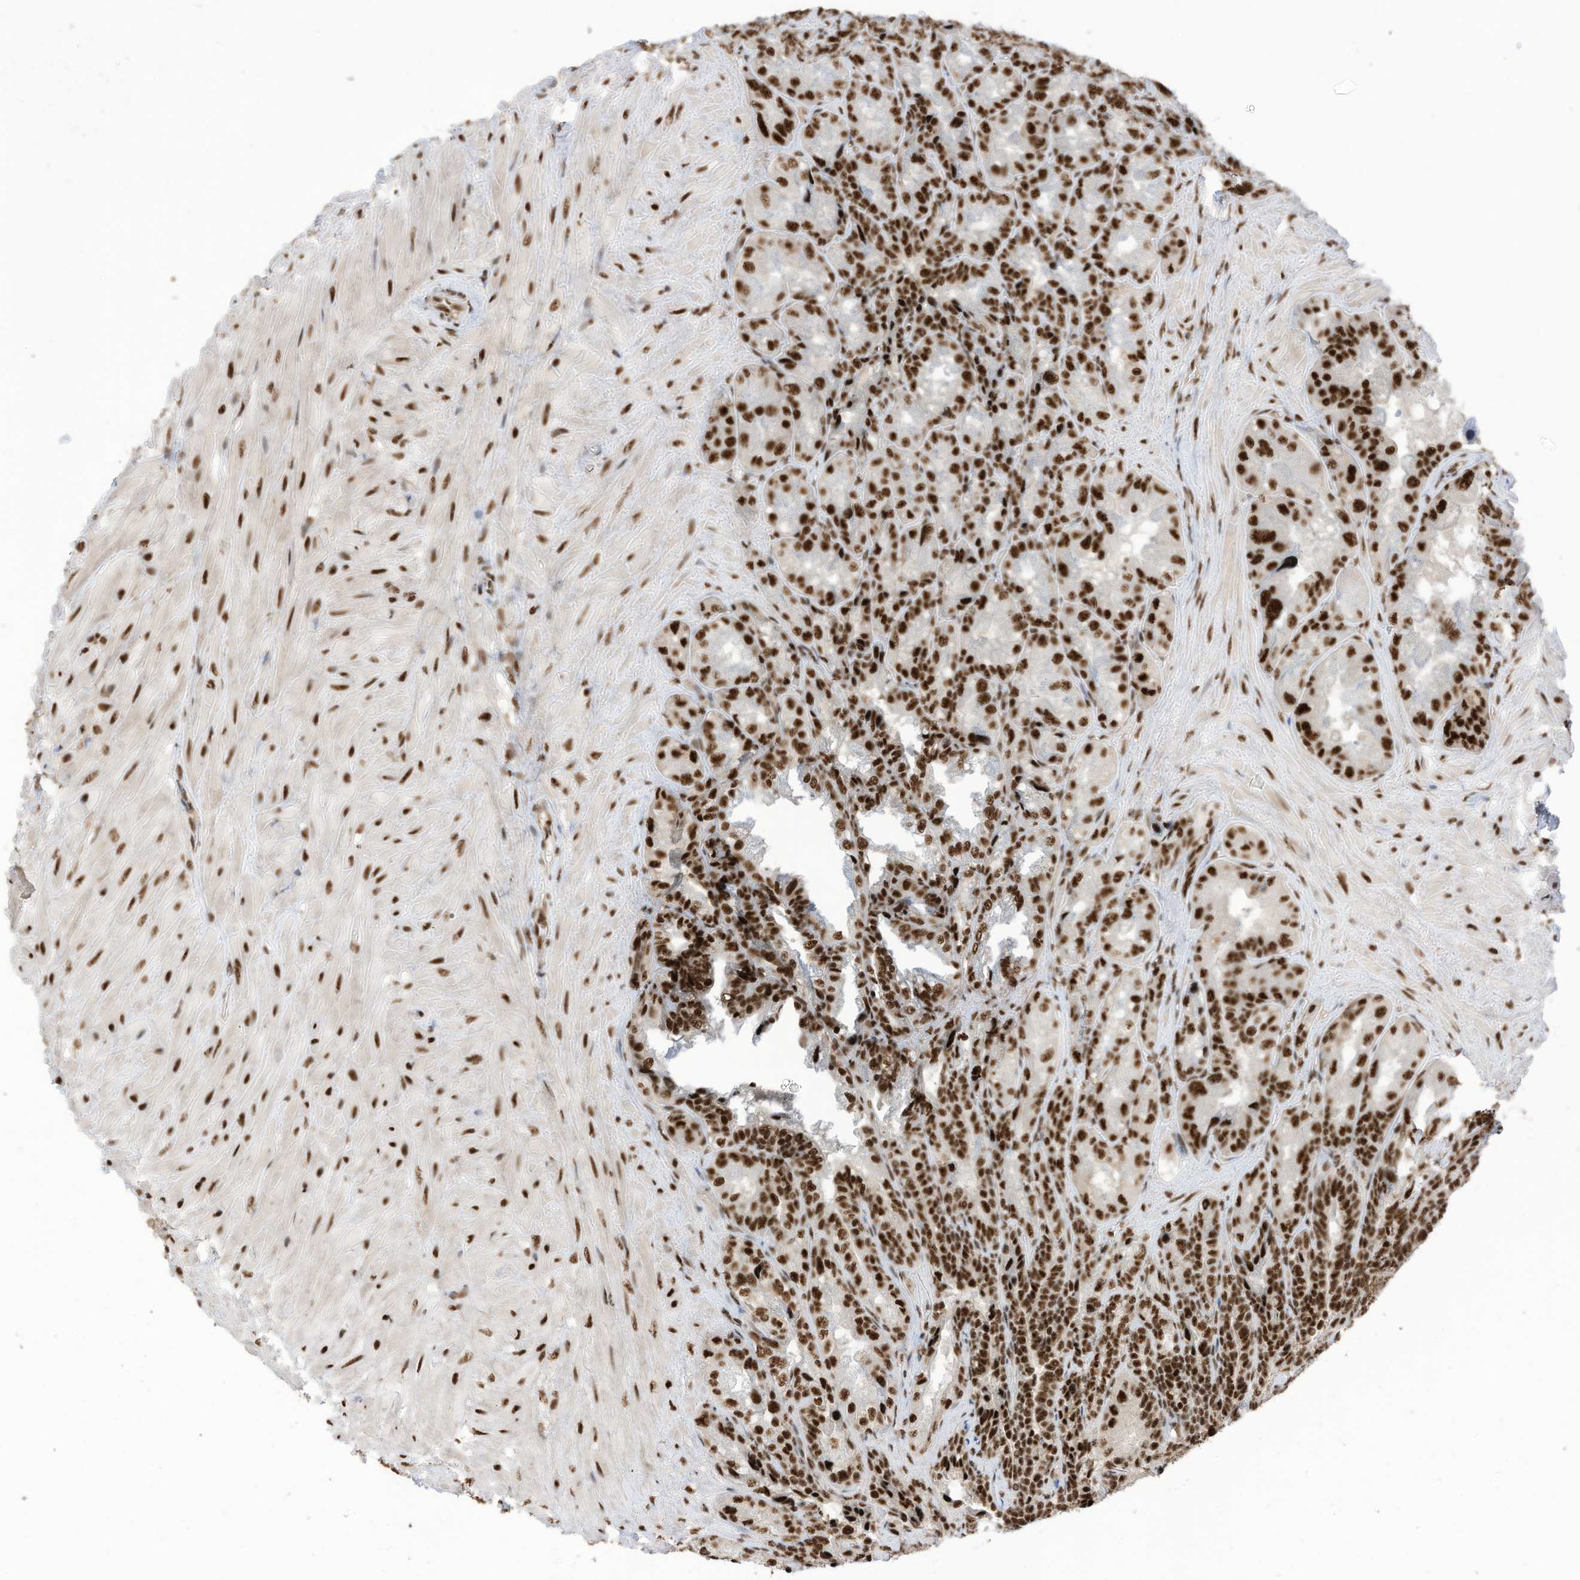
{"staining": {"intensity": "strong", "quantity": ">75%", "location": "nuclear"}, "tissue": "seminal vesicle", "cell_type": "Glandular cells", "image_type": "normal", "snomed": [{"axis": "morphology", "description": "Normal tissue, NOS"}, {"axis": "topography", "description": "Seminal veicle"}, {"axis": "topography", "description": "Peripheral nerve tissue"}], "caption": "A micrograph of human seminal vesicle stained for a protein shows strong nuclear brown staining in glandular cells.", "gene": "SF3A3", "patient": {"sex": "male", "age": 63}}